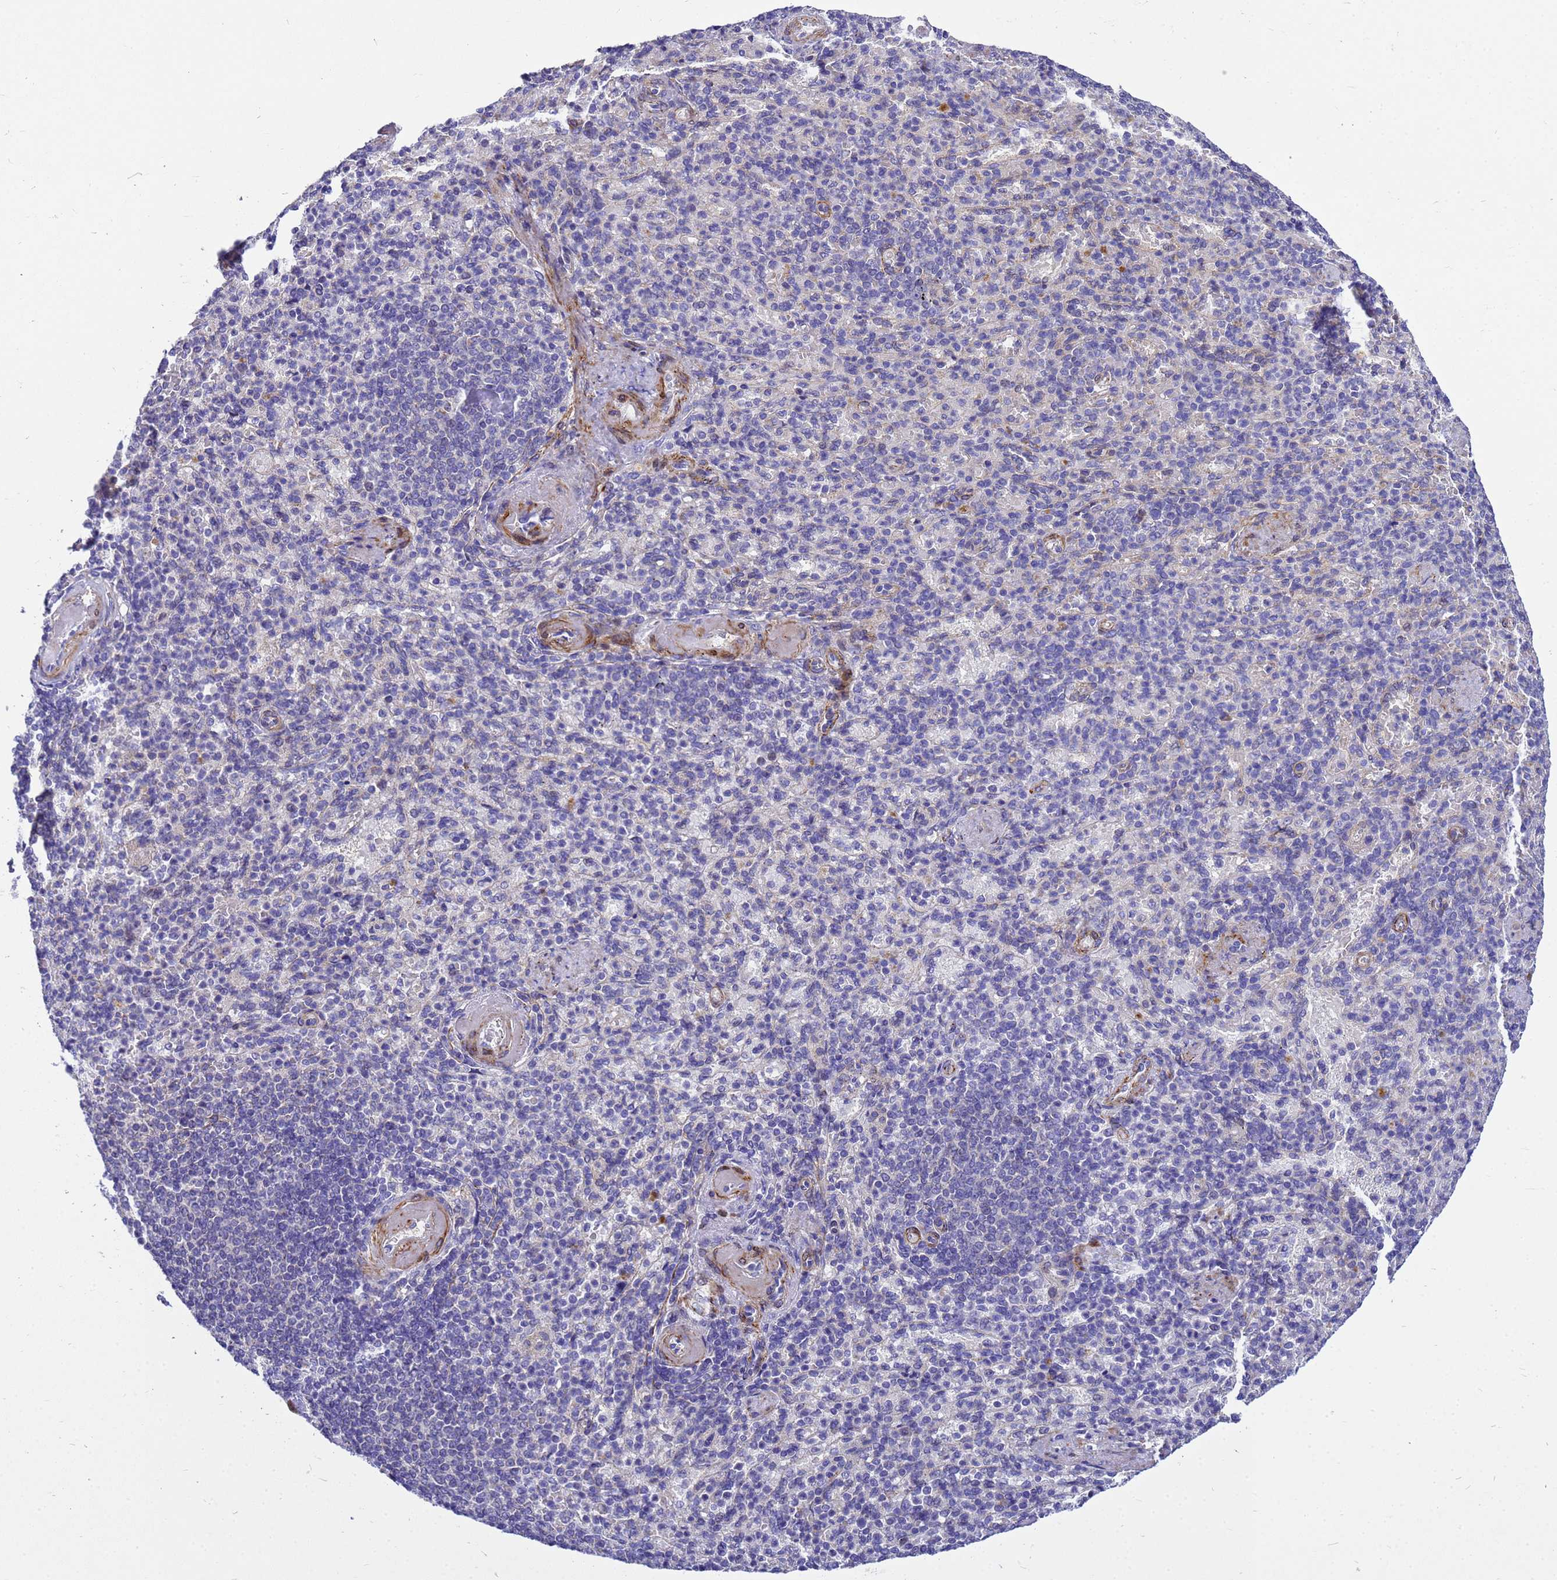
{"staining": {"intensity": "negative", "quantity": "none", "location": "none"}, "tissue": "spleen", "cell_type": "Cells in red pulp", "image_type": "normal", "snomed": [{"axis": "morphology", "description": "Normal tissue, NOS"}, {"axis": "topography", "description": "Spleen"}], "caption": "Photomicrograph shows no significant protein staining in cells in red pulp of benign spleen.", "gene": "POP7", "patient": {"sex": "female", "age": 74}}